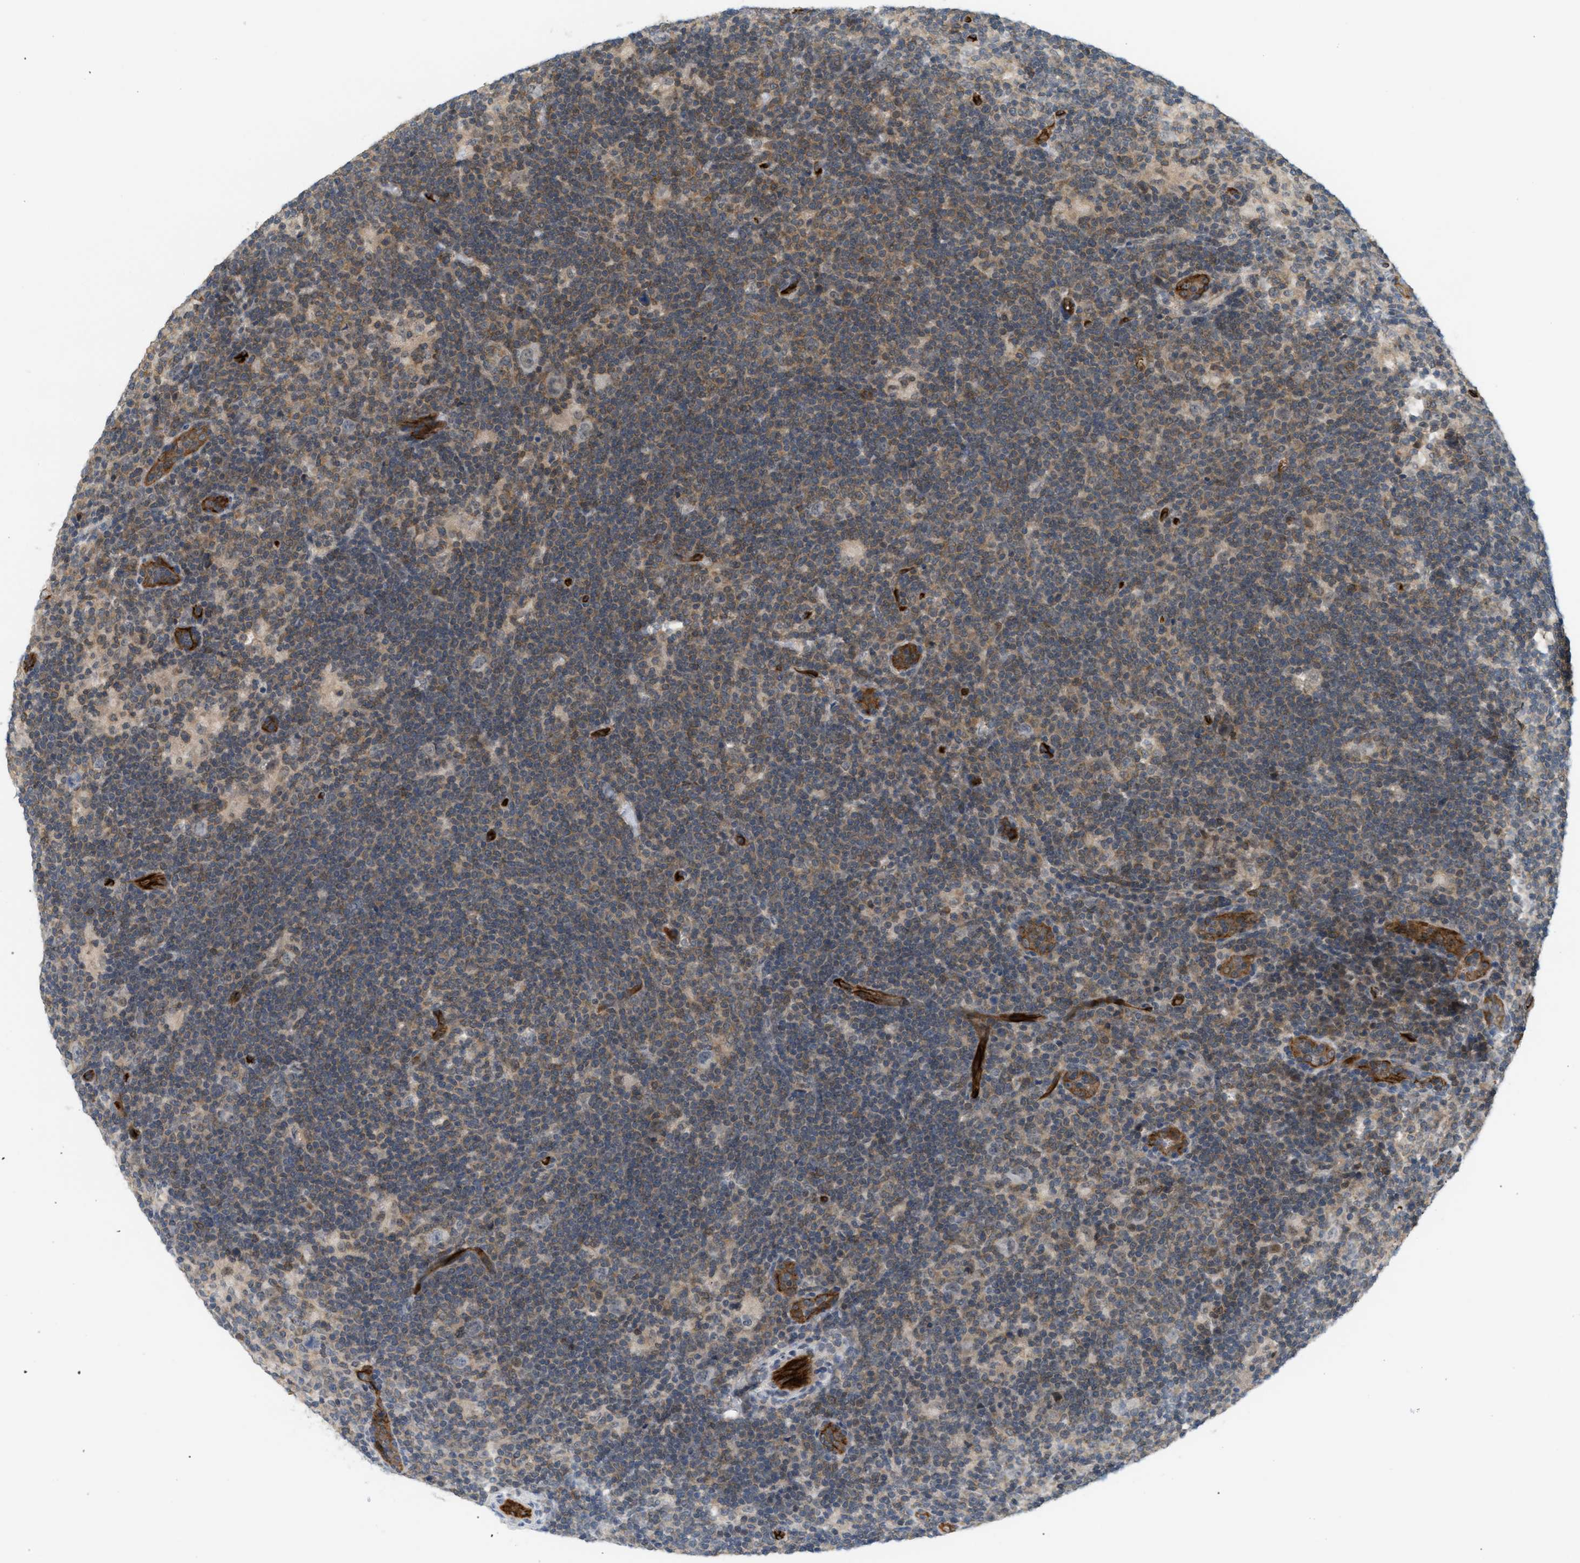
{"staining": {"intensity": "weak", "quantity": "<25%", "location": "cytoplasmic/membranous"}, "tissue": "lymphoma", "cell_type": "Tumor cells", "image_type": "cancer", "snomed": [{"axis": "morphology", "description": "Hodgkin's disease, NOS"}, {"axis": "topography", "description": "Lymph node"}], "caption": "There is no significant positivity in tumor cells of lymphoma.", "gene": "PALMD", "patient": {"sex": "female", "age": 57}}